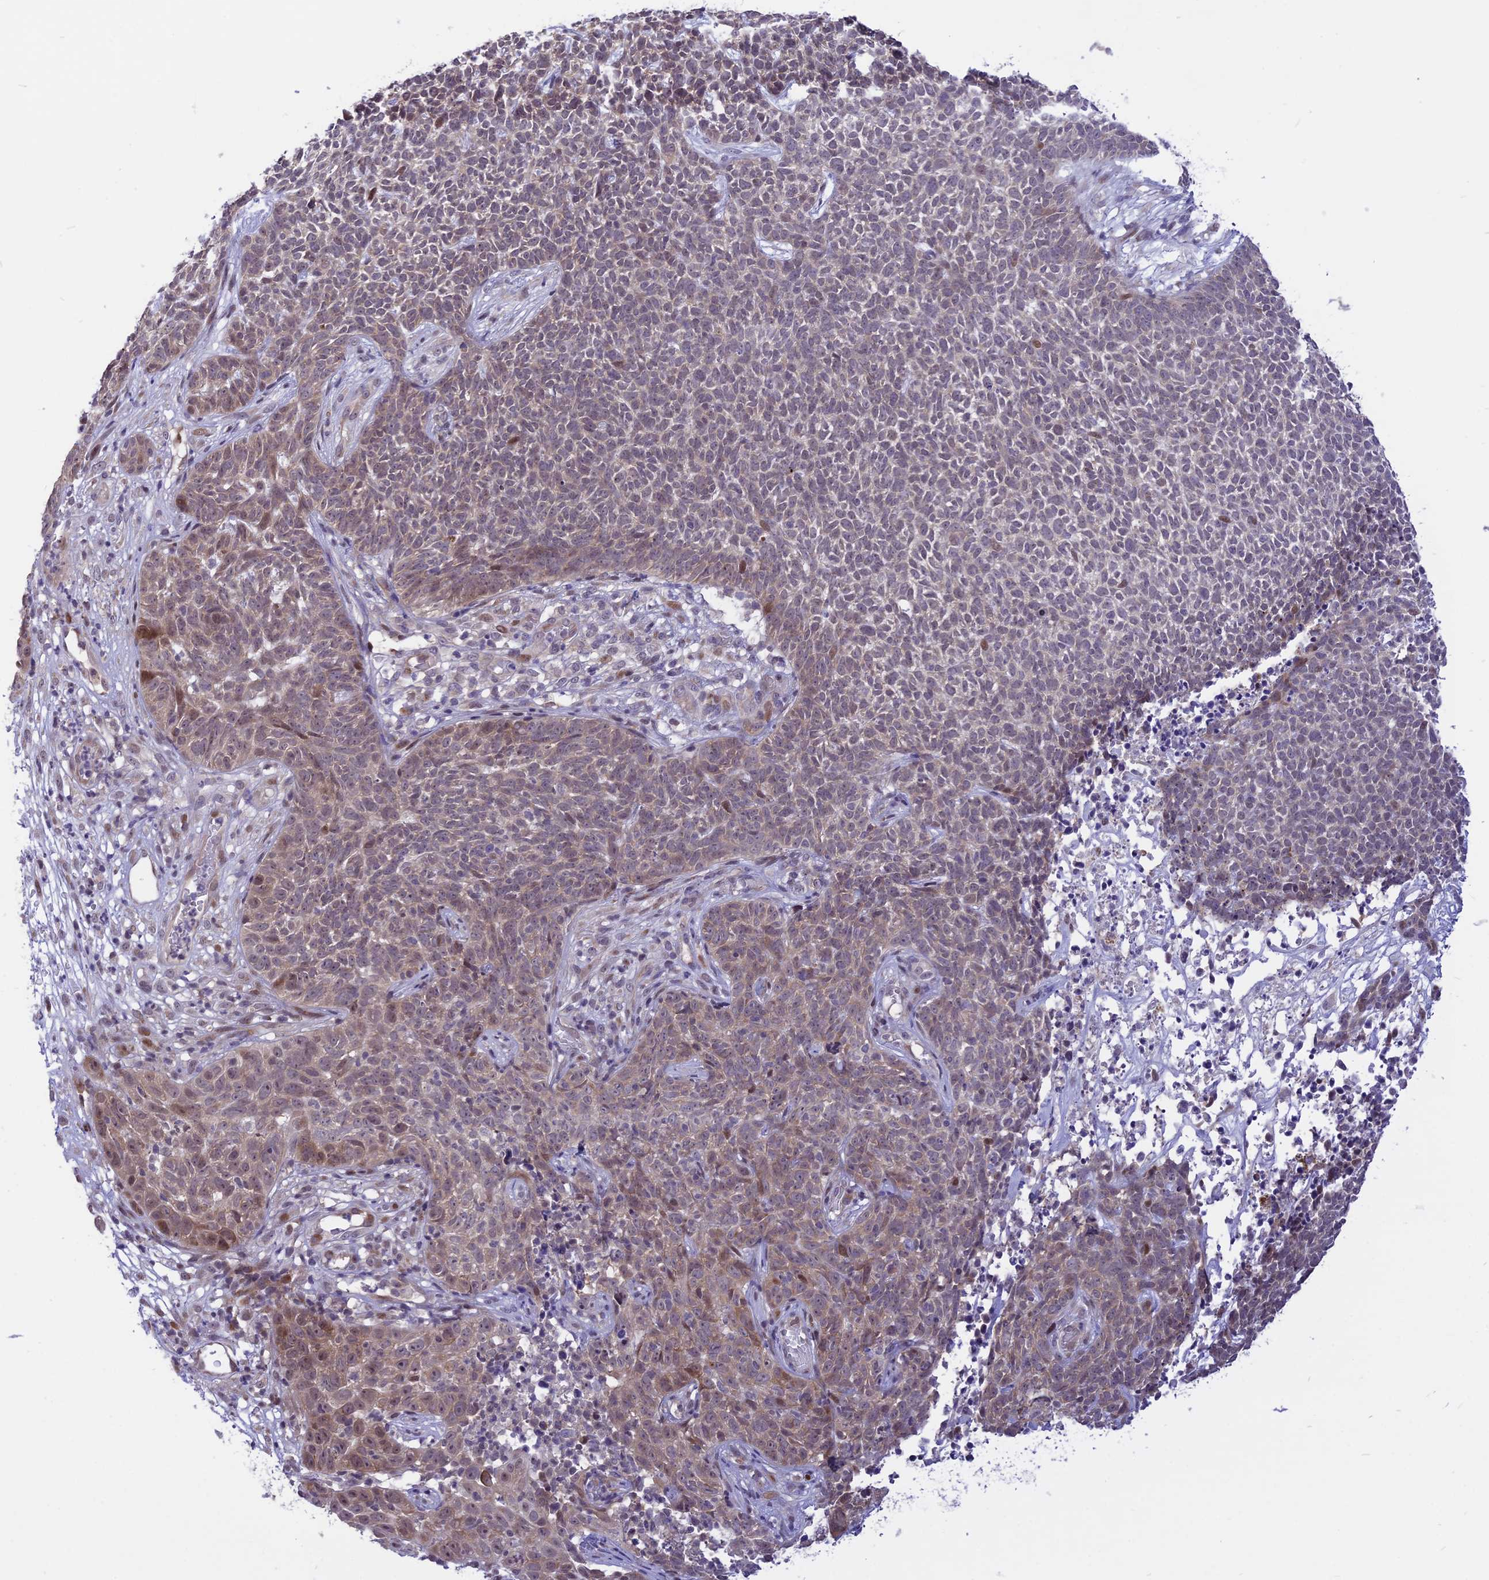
{"staining": {"intensity": "weak", "quantity": "25%-75%", "location": "cytoplasmic/membranous,nuclear"}, "tissue": "skin cancer", "cell_type": "Tumor cells", "image_type": "cancer", "snomed": [{"axis": "morphology", "description": "Basal cell carcinoma"}, {"axis": "topography", "description": "Skin"}], "caption": "IHC histopathology image of skin cancer stained for a protein (brown), which reveals low levels of weak cytoplasmic/membranous and nuclear positivity in about 25%-75% of tumor cells.", "gene": "ZNF837", "patient": {"sex": "female", "age": 84}}